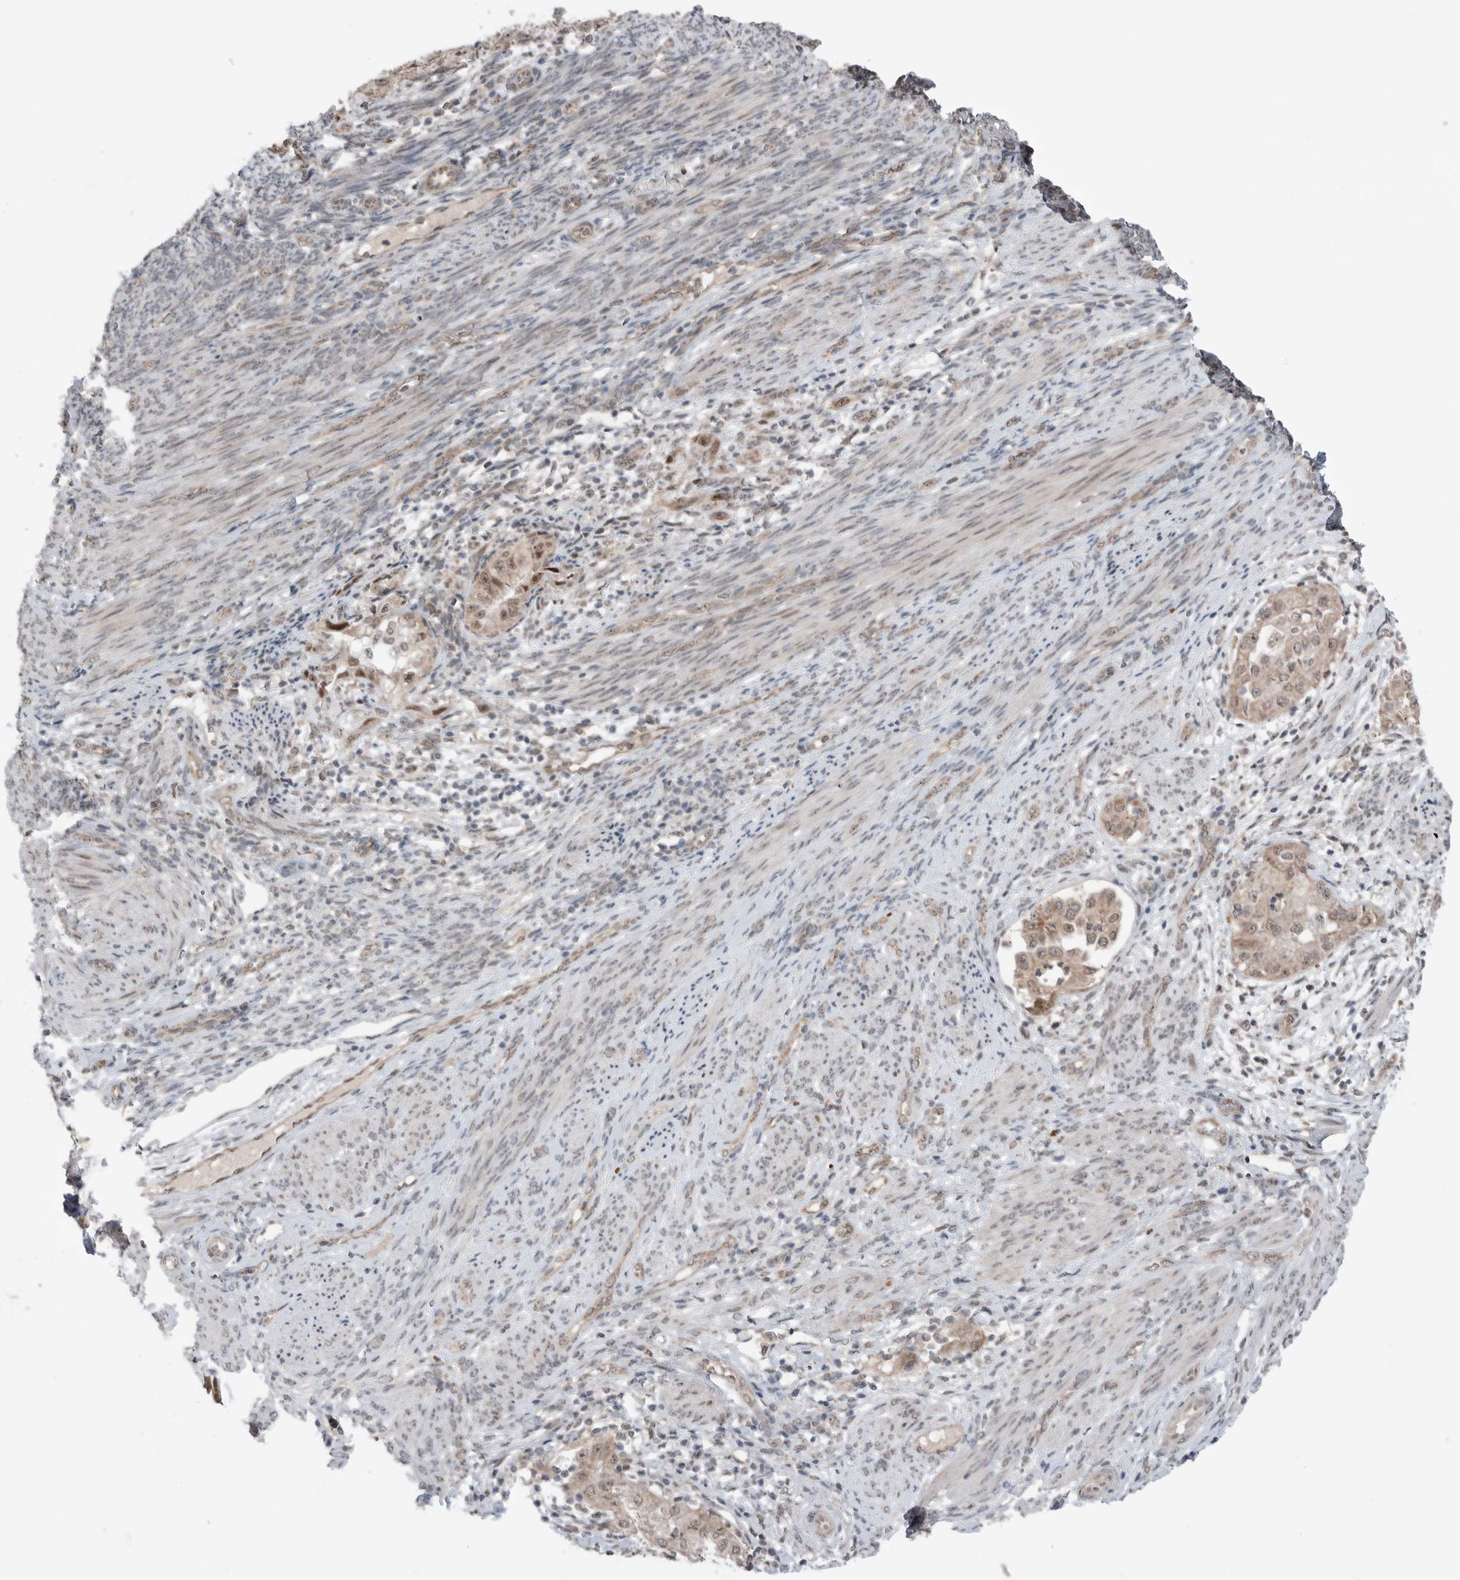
{"staining": {"intensity": "moderate", "quantity": ">75%", "location": "cytoplasmic/membranous,nuclear"}, "tissue": "endometrial cancer", "cell_type": "Tumor cells", "image_type": "cancer", "snomed": [{"axis": "morphology", "description": "Adenocarcinoma, NOS"}, {"axis": "topography", "description": "Endometrium"}], "caption": "Immunohistochemistry (DAB (3,3'-diaminobenzidine)) staining of human endometrial cancer (adenocarcinoma) exhibits moderate cytoplasmic/membranous and nuclear protein staining in approximately >75% of tumor cells.", "gene": "NTAQ1", "patient": {"sex": "female", "age": 85}}